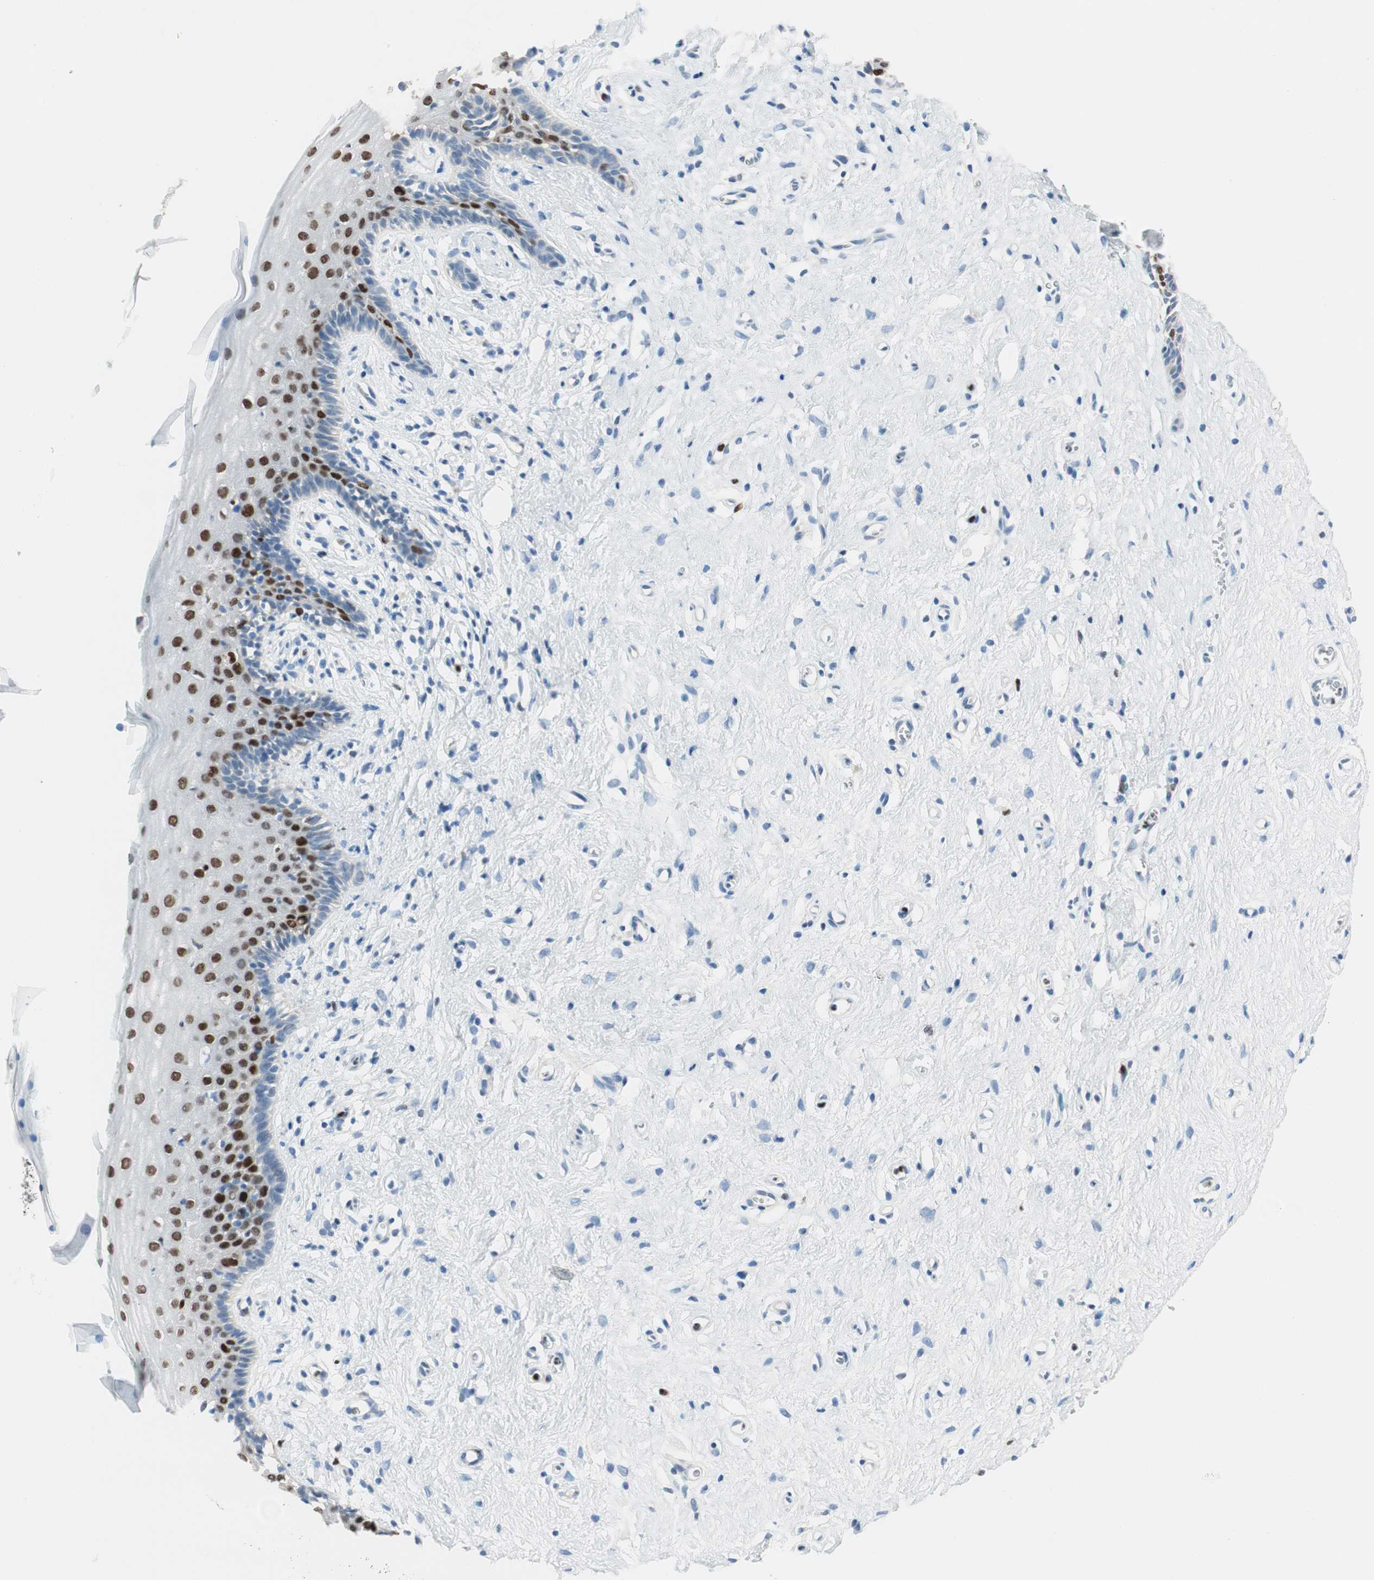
{"staining": {"intensity": "strong", "quantity": "25%-75%", "location": "none"}, "tissue": "vagina", "cell_type": "Squamous epithelial cells", "image_type": "normal", "snomed": [{"axis": "morphology", "description": "Normal tissue, NOS"}, {"axis": "topography", "description": "Vagina"}], "caption": "Immunohistochemical staining of normal human vagina demonstrates 25%-75% levels of strong None protein positivity in about 25%-75% of squamous epithelial cells.", "gene": "EZH2", "patient": {"sex": "female", "age": 44}}